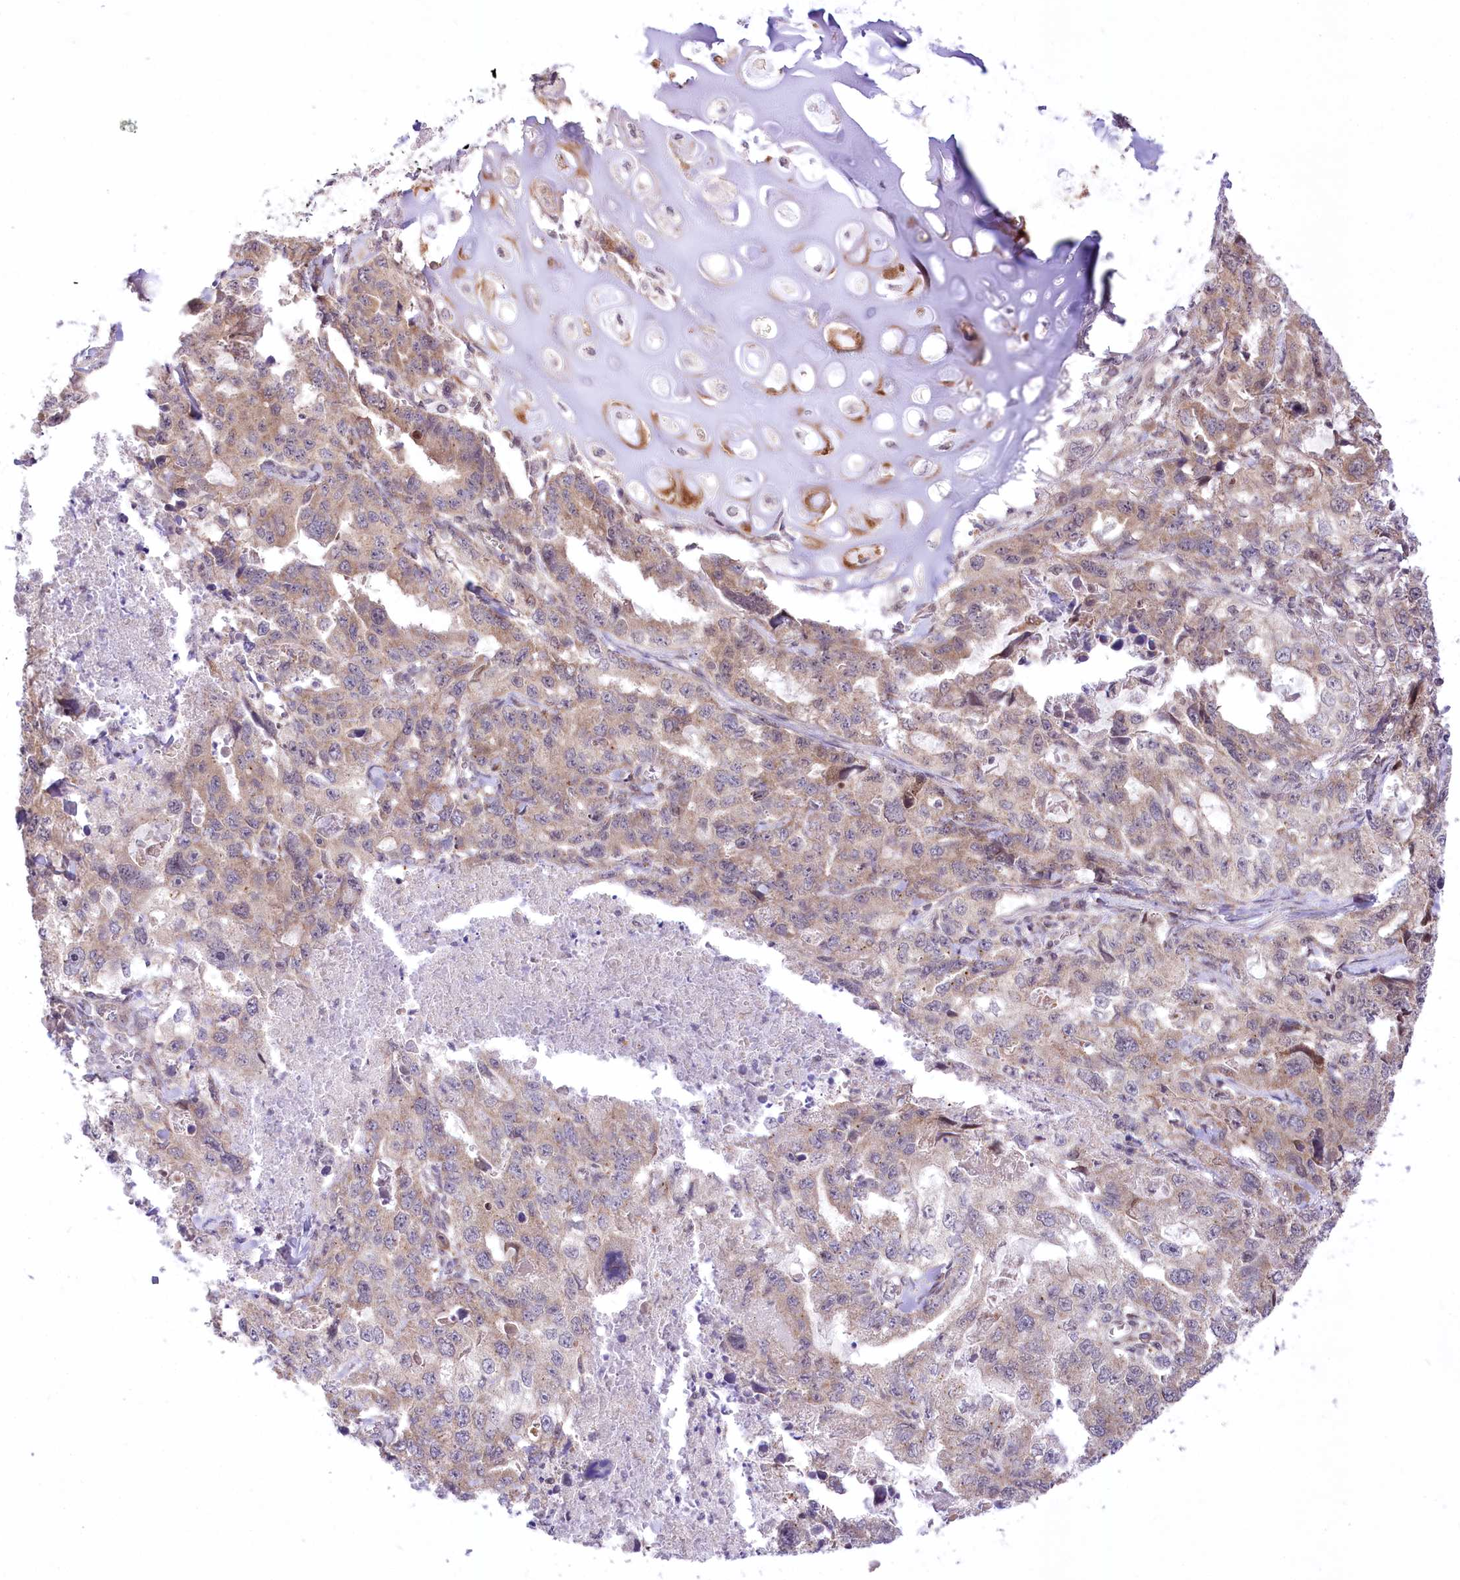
{"staining": {"intensity": "weak", "quantity": "25%-75%", "location": "cytoplasmic/membranous"}, "tissue": "lung cancer", "cell_type": "Tumor cells", "image_type": "cancer", "snomed": [{"axis": "morphology", "description": "Adenocarcinoma, NOS"}, {"axis": "topography", "description": "Lung"}], "caption": "Immunohistochemistry image of neoplastic tissue: human adenocarcinoma (lung) stained using immunohistochemistry displays low levels of weak protein expression localized specifically in the cytoplasmic/membranous of tumor cells, appearing as a cytoplasmic/membranous brown color.", "gene": "ZMAT2", "patient": {"sex": "female", "age": 51}}